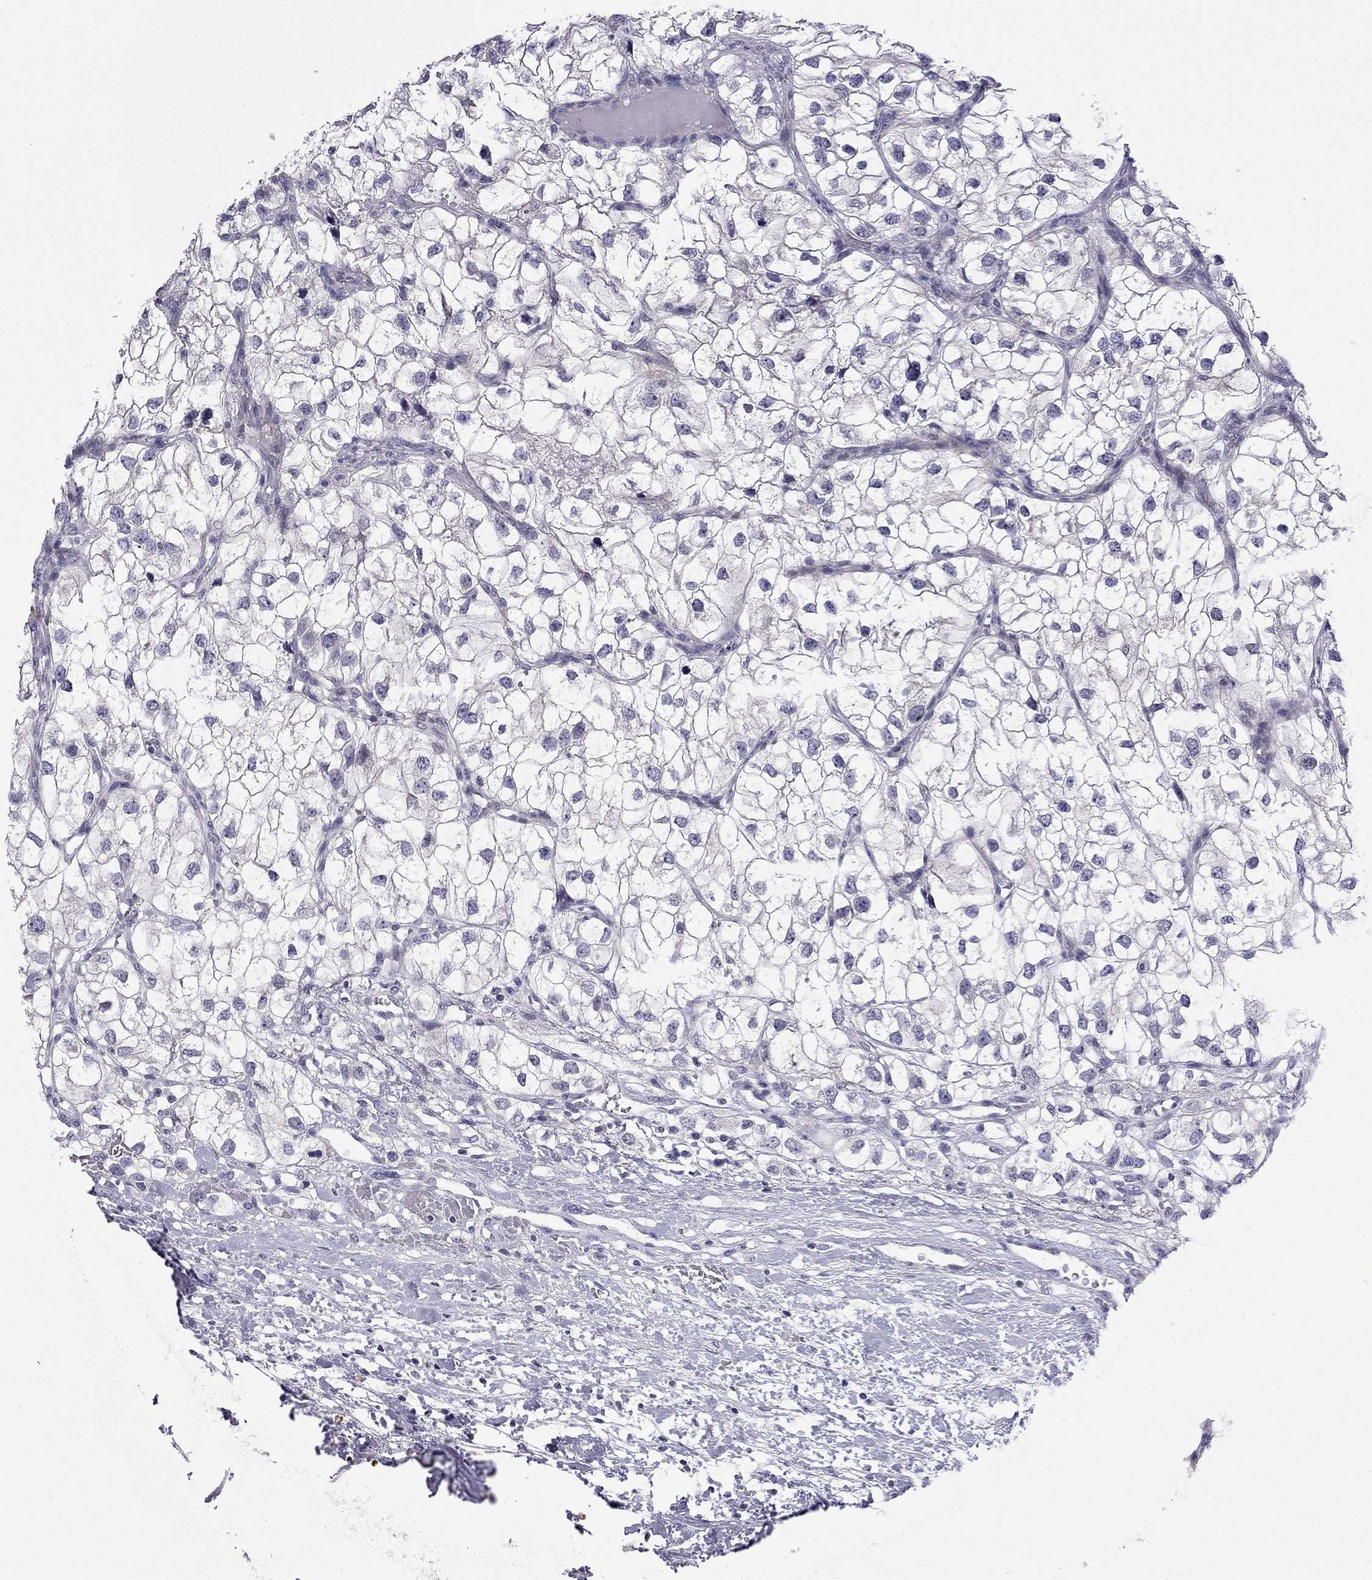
{"staining": {"intensity": "negative", "quantity": "none", "location": "none"}, "tissue": "renal cancer", "cell_type": "Tumor cells", "image_type": "cancer", "snomed": [{"axis": "morphology", "description": "Adenocarcinoma, NOS"}, {"axis": "topography", "description": "Kidney"}], "caption": "IHC image of adenocarcinoma (renal) stained for a protein (brown), which reveals no expression in tumor cells. The staining is performed using DAB (3,3'-diaminobenzidine) brown chromogen with nuclei counter-stained in using hematoxylin.", "gene": "POM121L12", "patient": {"sex": "male", "age": 59}}